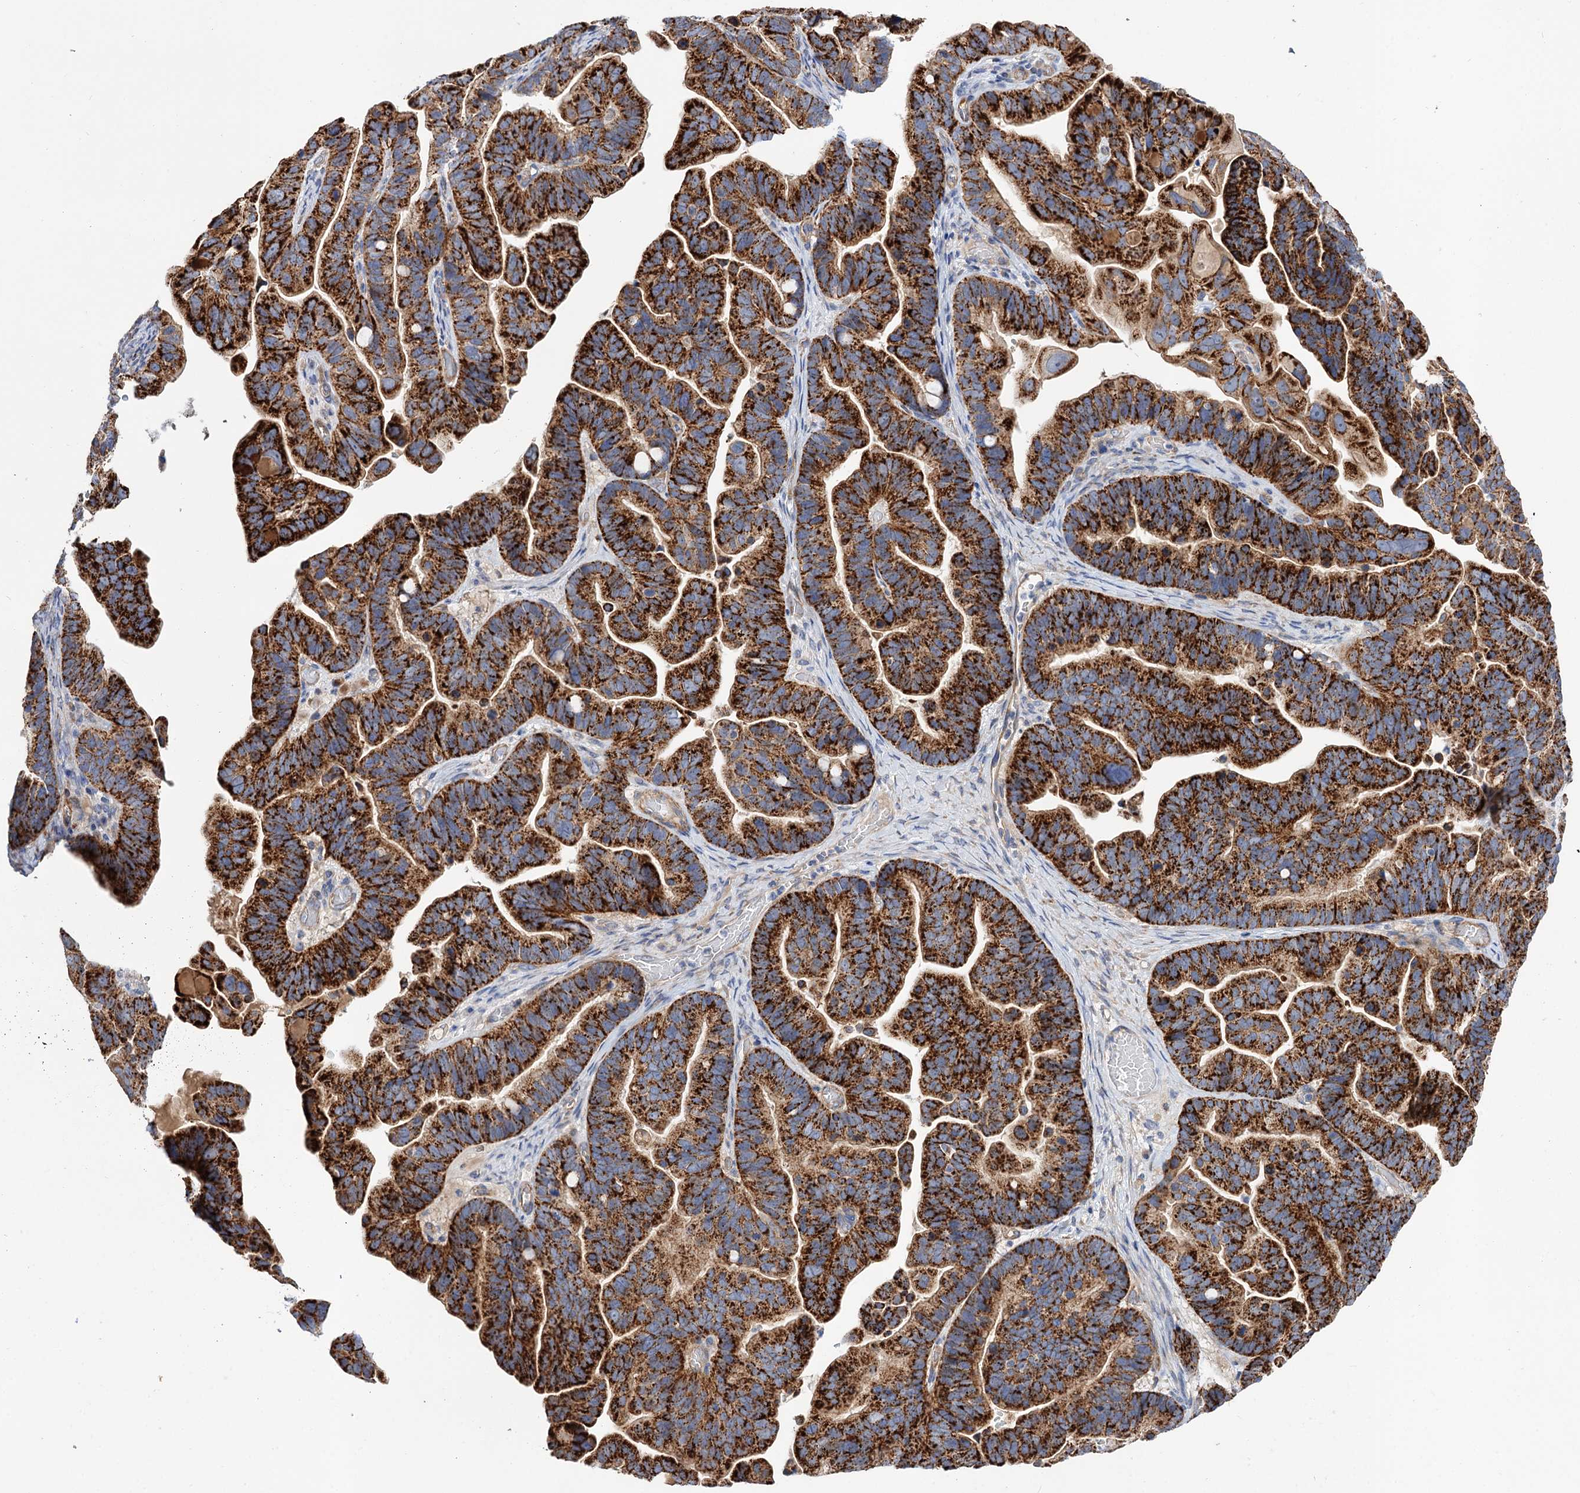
{"staining": {"intensity": "strong", "quantity": ">75%", "location": "cytoplasmic/membranous"}, "tissue": "ovarian cancer", "cell_type": "Tumor cells", "image_type": "cancer", "snomed": [{"axis": "morphology", "description": "Cystadenocarcinoma, serous, NOS"}, {"axis": "topography", "description": "Ovary"}], "caption": "The photomicrograph reveals immunohistochemical staining of ovarian cancer. There is strong cytoplasmic/membranous expression is identified in about >75% of tumor cells. (brown staining indicates protein expression, while blue staining denotes nuclei).", "gene": "NUDCD2", "patient": {"sex": "female", "age": 56}}